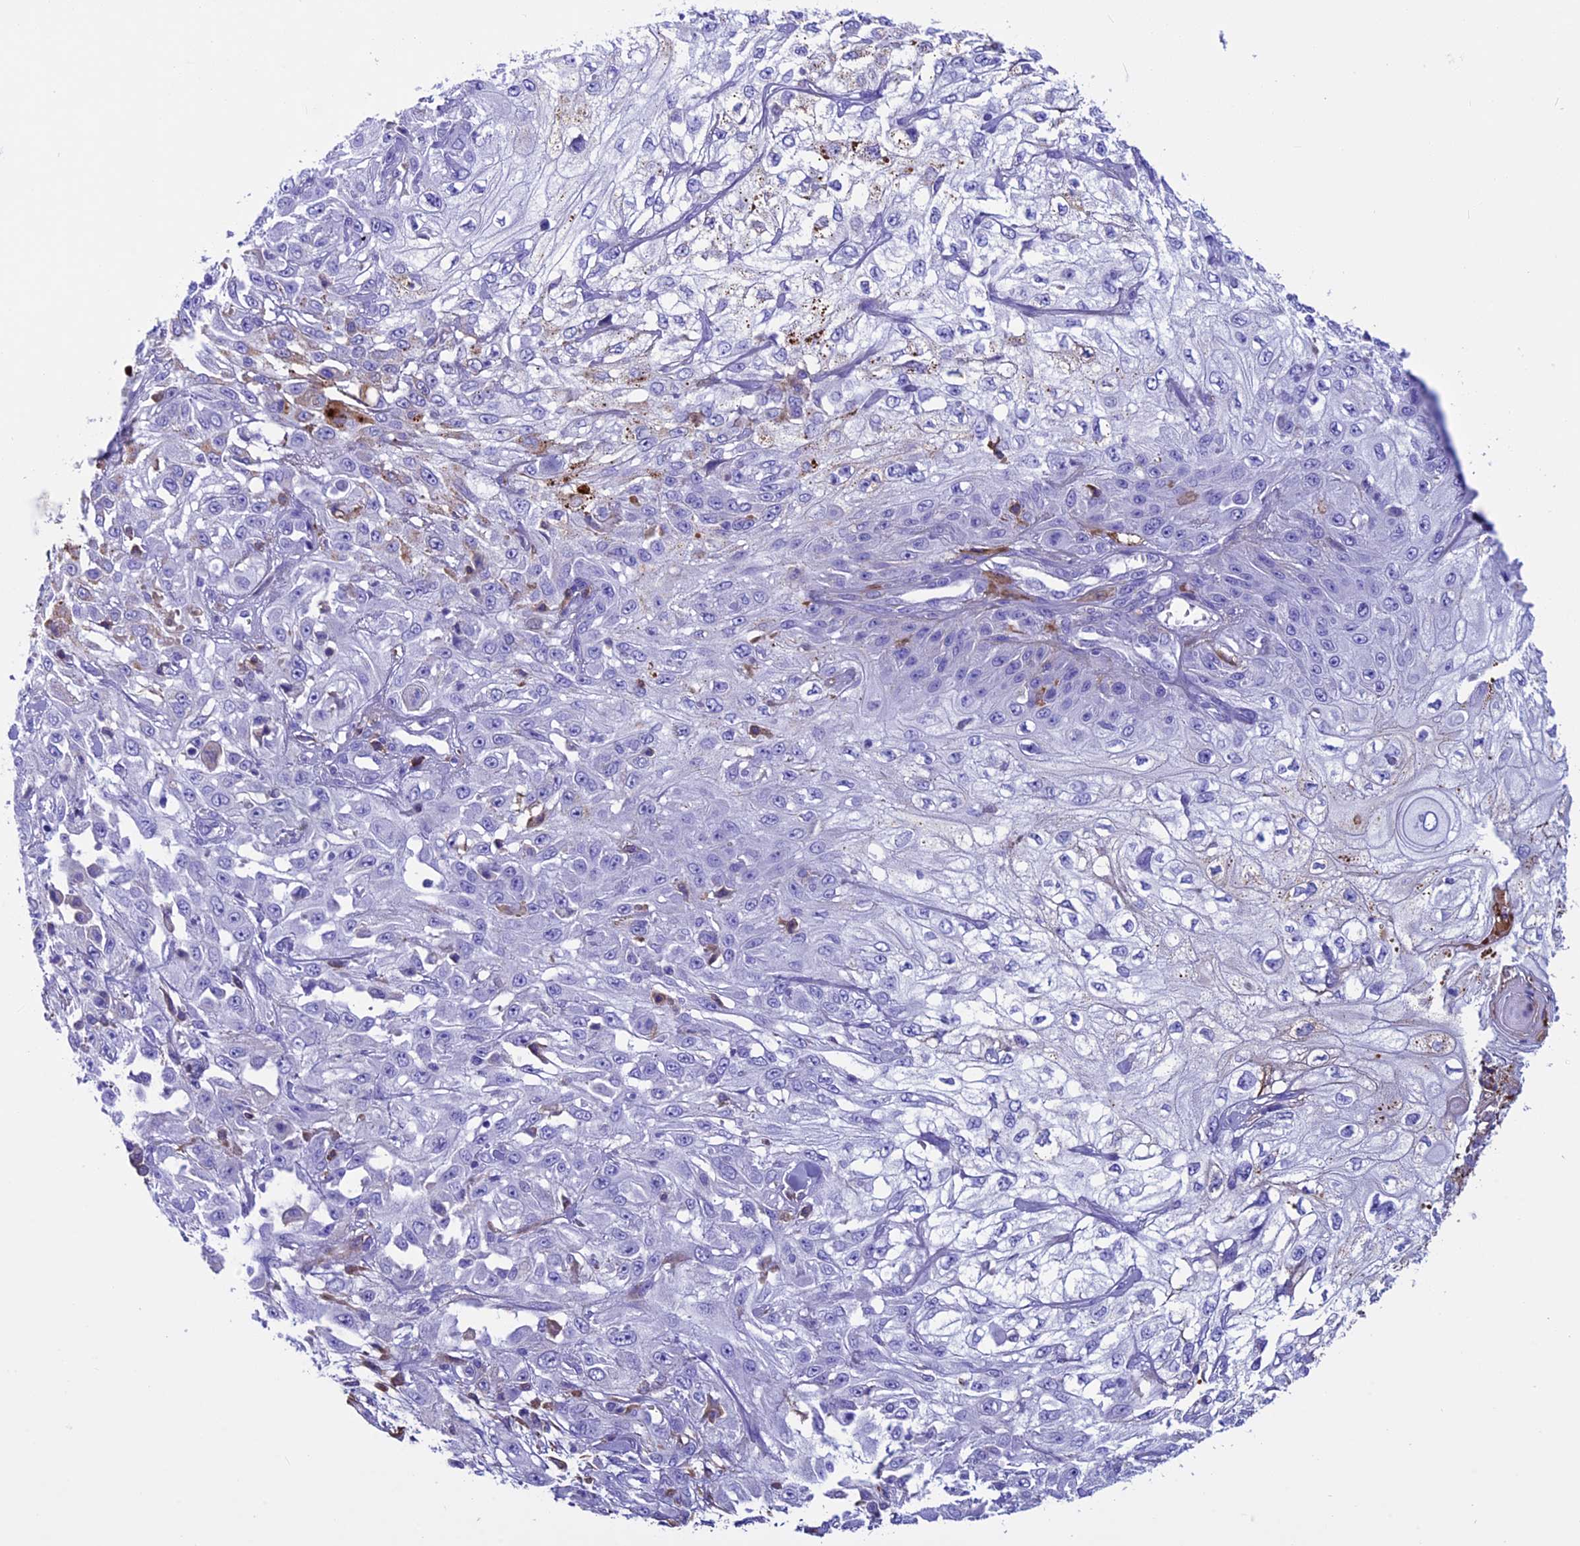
{"staining": {"intensity": "negative", "quantity": "none", "location": "none"}, "tissue": "skin cancer", "cell_type": "Tumor cells", "image_type": "cancer", "snomed": [{"axis": "morphology", "description": "Squamous cell carcinoma, NOS"}, {"axis": "morphology", "description": "Squamous cell carcinoma, metastatic, NOS"}, {"axis": "topography", "description": "Skin"}, {"axis": "topography", "description": "Lymph node"}], "caption": "This photomicrograph is of skin metastatic squamous cell carcinoma stained with IHC to label a protein in brown with the nuclei are counter-stained blue. There is no positivity in tumor cells. The staining is performed using DAB (3,3'-diaminobenzidine) brown chromogen with nuclei counter-stained in using hematoxylin.", "gene": "IGSF6", "patient": {"sex": "male", "age": 75}}